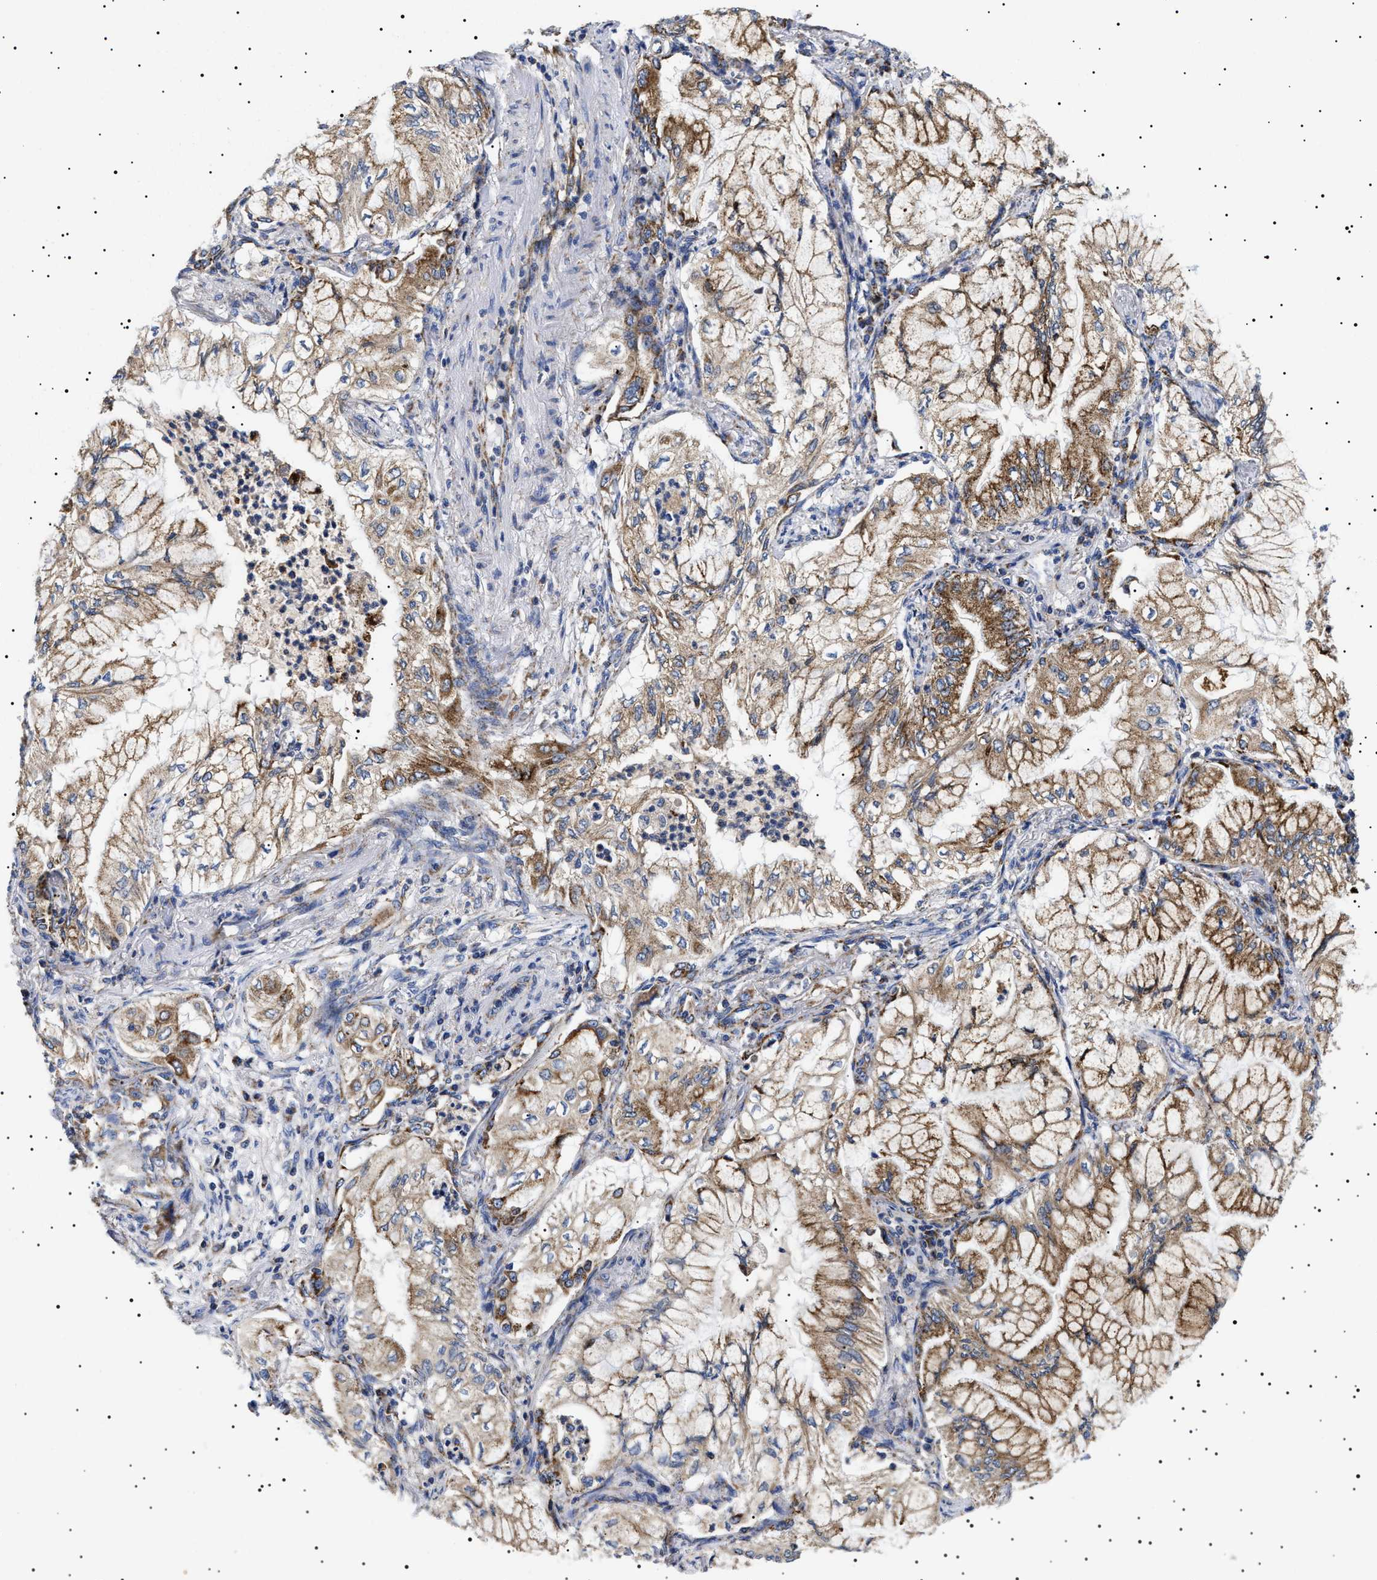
{"staining": {"intensity": "moderate", "quantity": ">75%", "location": "cytoplasmic/membranous"}, "tissue": "lung cancer", "cell_type": "Tumor cells", "image_type": "cancer", "snomed": [{"axis": "morphology", "description": "Adenocarcinoma, NOS"}, {"axis": "topography", "description": "Lung"}], "caption": "High-power microscopy captured an IHC histopathology image of lung cancer, revealing moderate cytoplasmic/membranous positivity in about >75% of tumor cells.", "gene": "CHRDL2", "patient": {"sex": "female", "age": 70}}